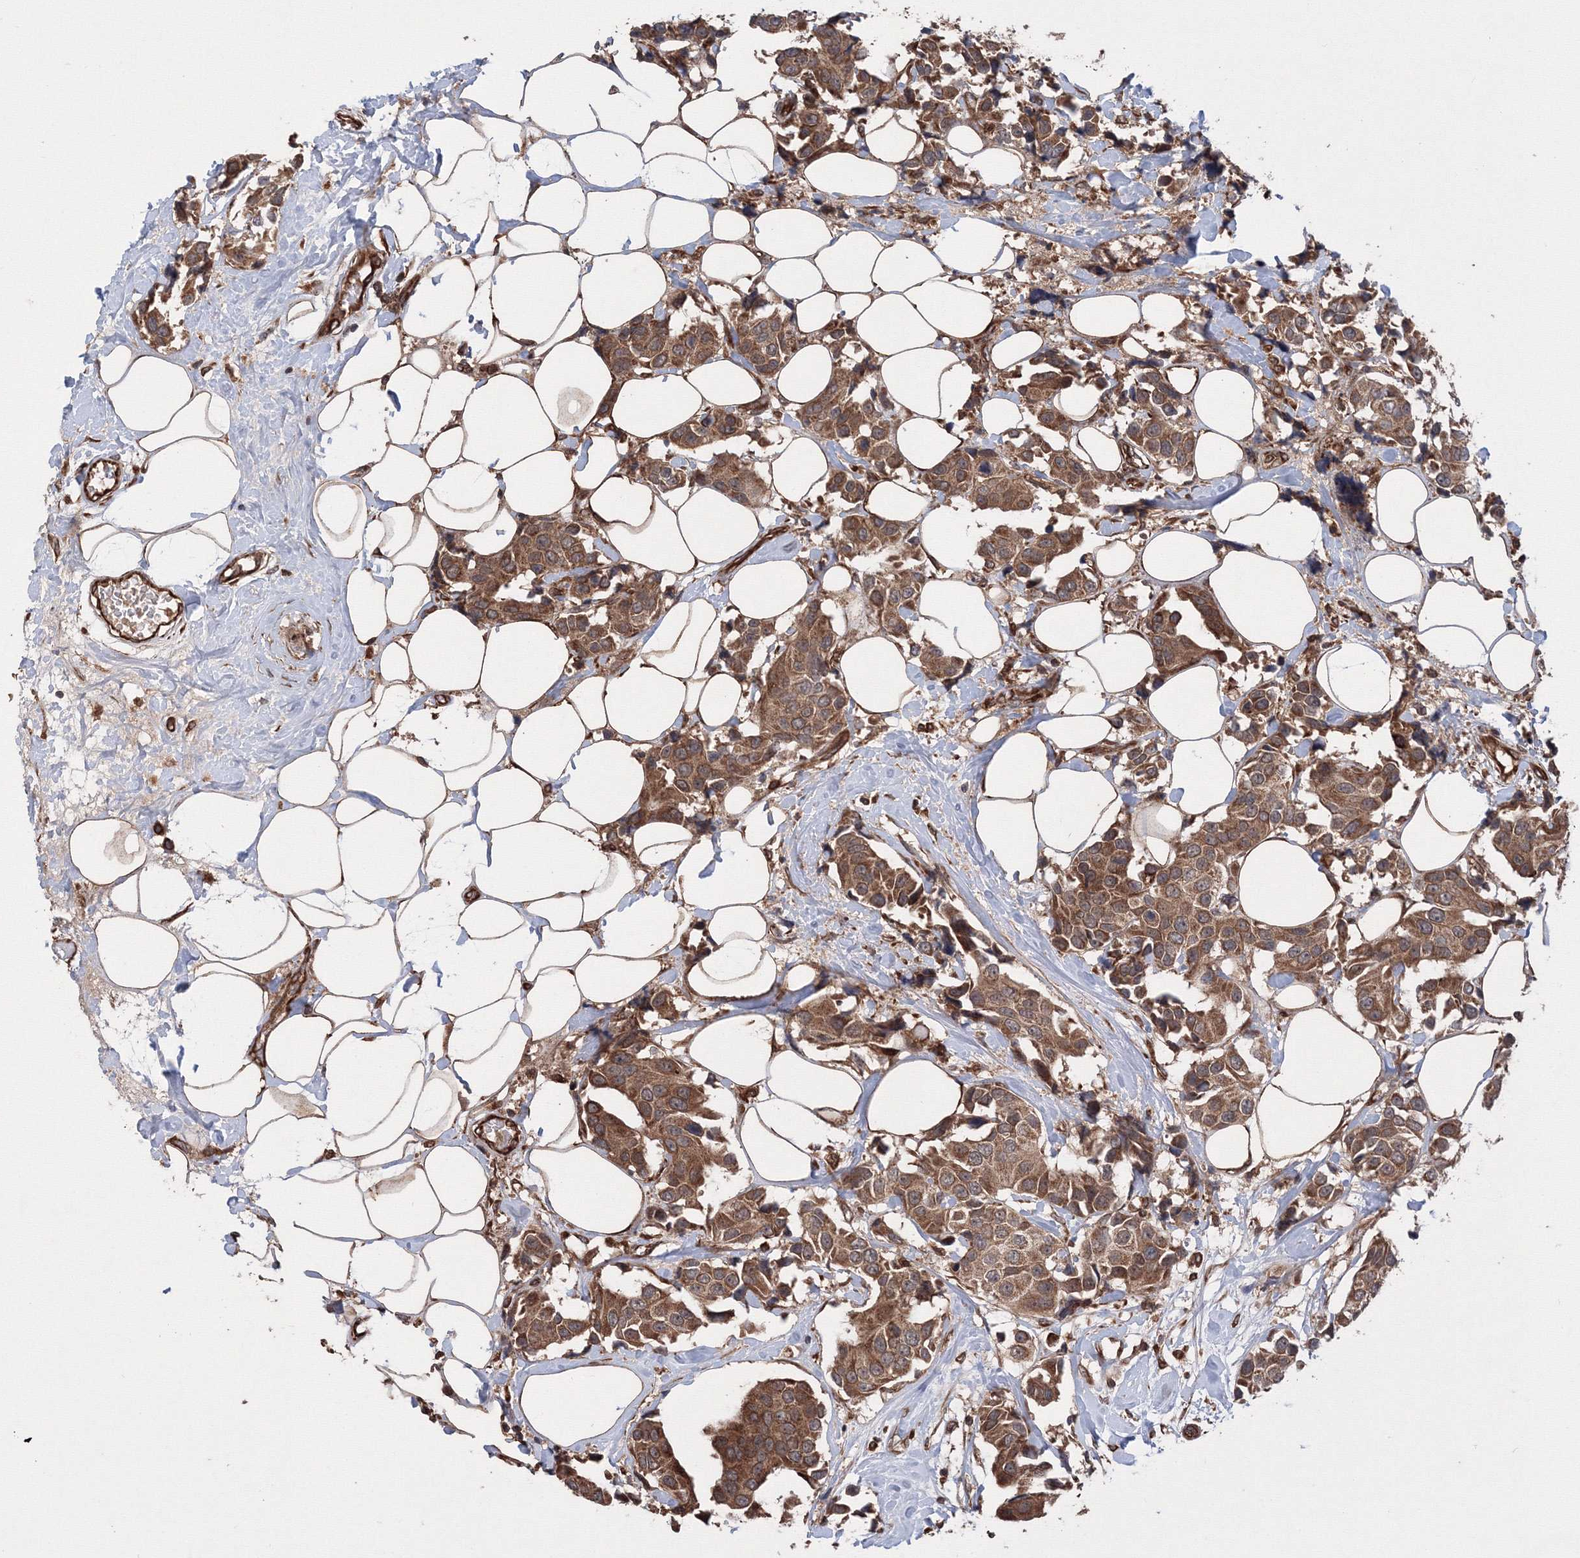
{"staining": {"intensity": "moderate", "quantity": ">75%", "location": "cytoplasmic/membranous"}, "tissue": "breast cancer", "cell_type": "Tumor cells", "image_type": "cancer", "snomed": [{"axis": "morphology", "description": "Normal tissue, NOS"}, {"axis": "morphology", "description": "Duct carcinoma"}, {"axis": "topography", "description": "Breast"}], "caption": "Breast intraductal carcinoma was stained to show a protein in brown. There is medium levels of moderate cytoplasmic/membranous expression in approximately >75% of tumor cells. The protein of interest is shown in brown color, while the nuclei are stained blue.", "gene": "ATG3", "patient": {"sex": "female", "age": 39}}